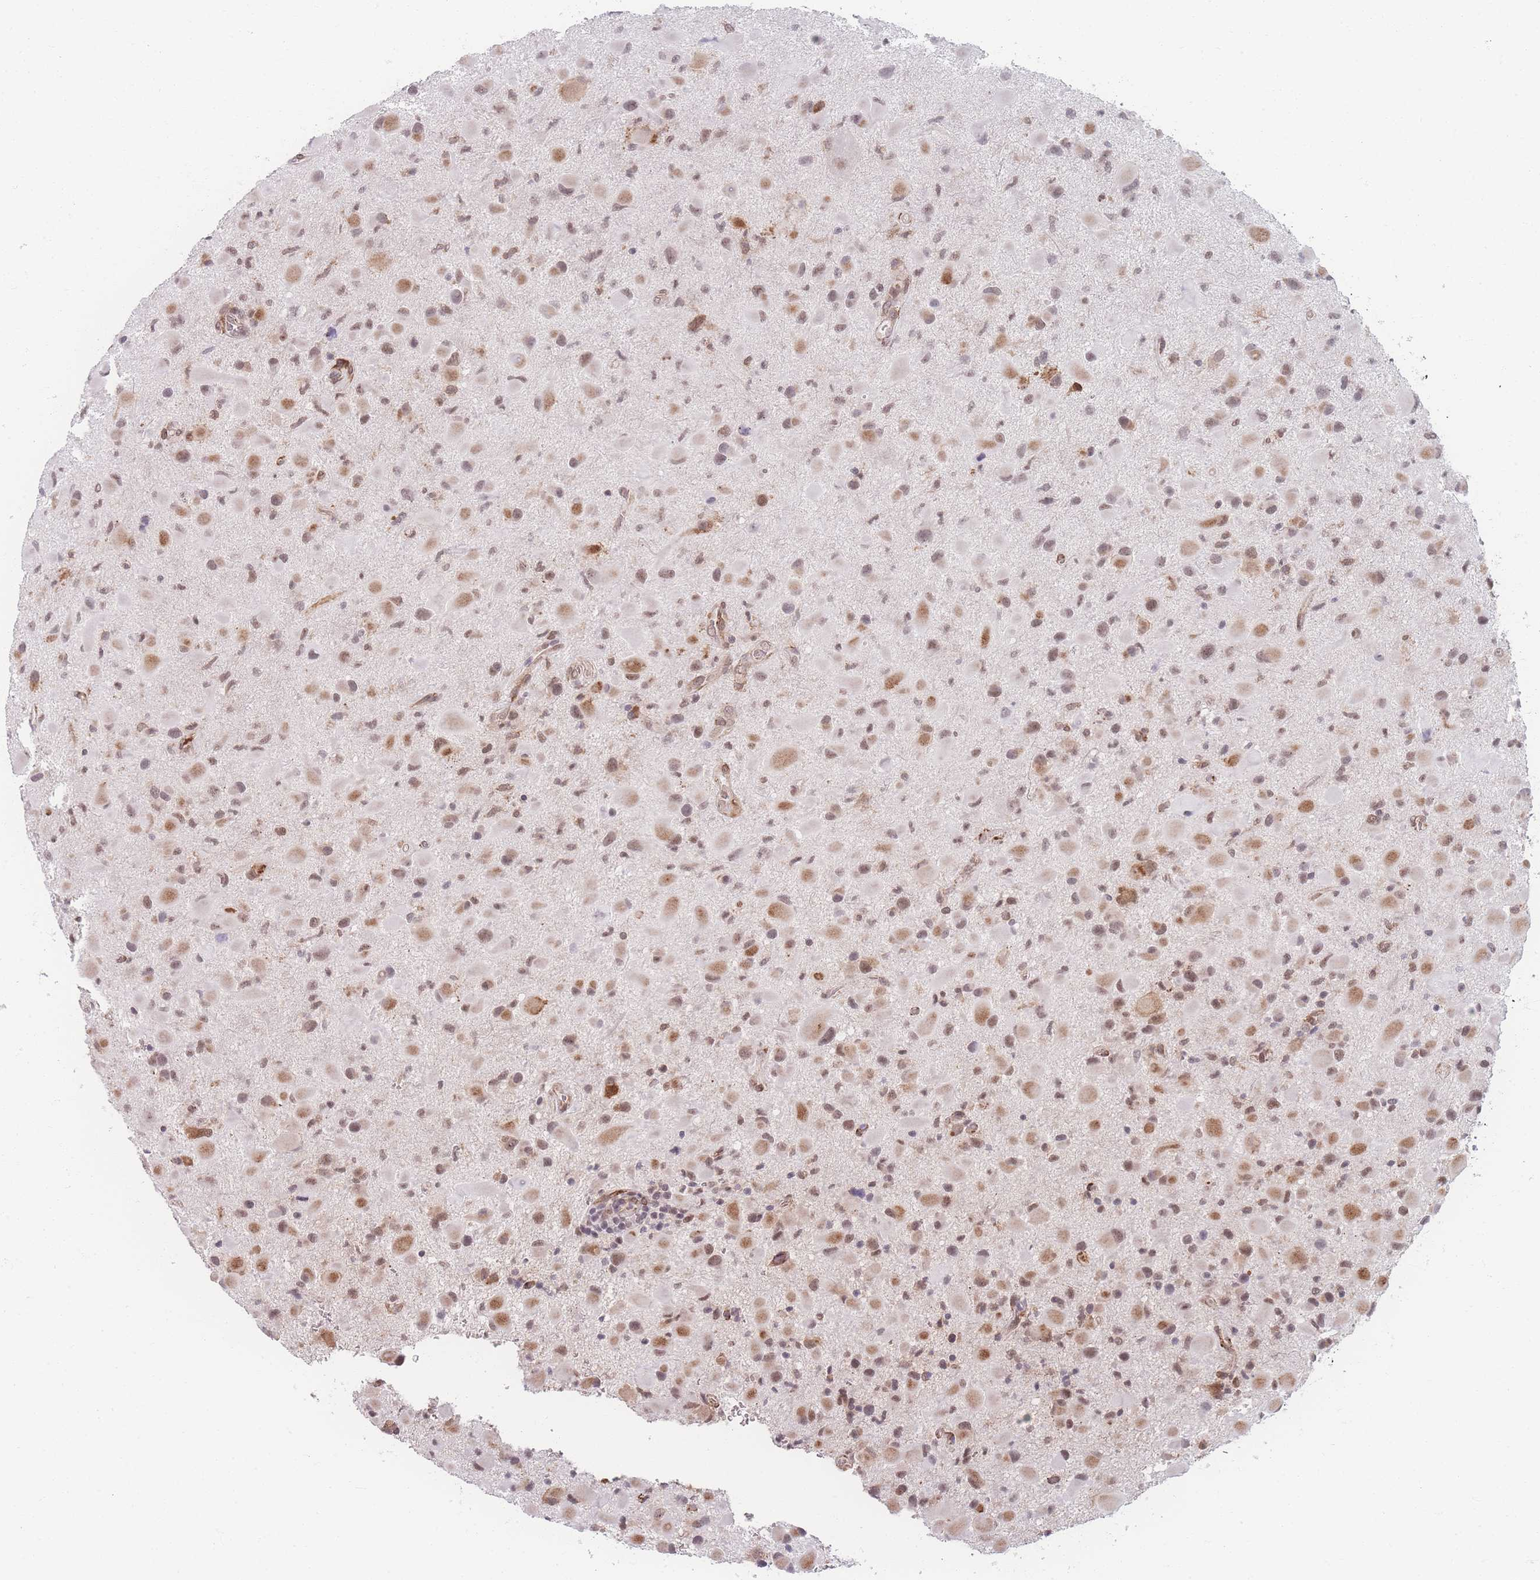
{"staining": {"intensity": "moderate", "quantity": "25%-75%", "location": "nuclear"}, "tissue": "glioma", "cell_type": "Tumor cells", "image_type": "cancer", "snomed": [{"axis": "morphology", "description": "Glioma, malignant, Low grade"}, {"axis": "topography", "description": "Brain"}], "caption": "Immunohistochemistry micrograph of neoplastic tissue: human glioma stained using IHC demonstrates medium levels of moderate protein expression localized specifically in the nuclear of tumor cells, appearing as a nuclear brown color.", "gene": "ZC3H13", "patient": {"sex": "female", "age": 32}}